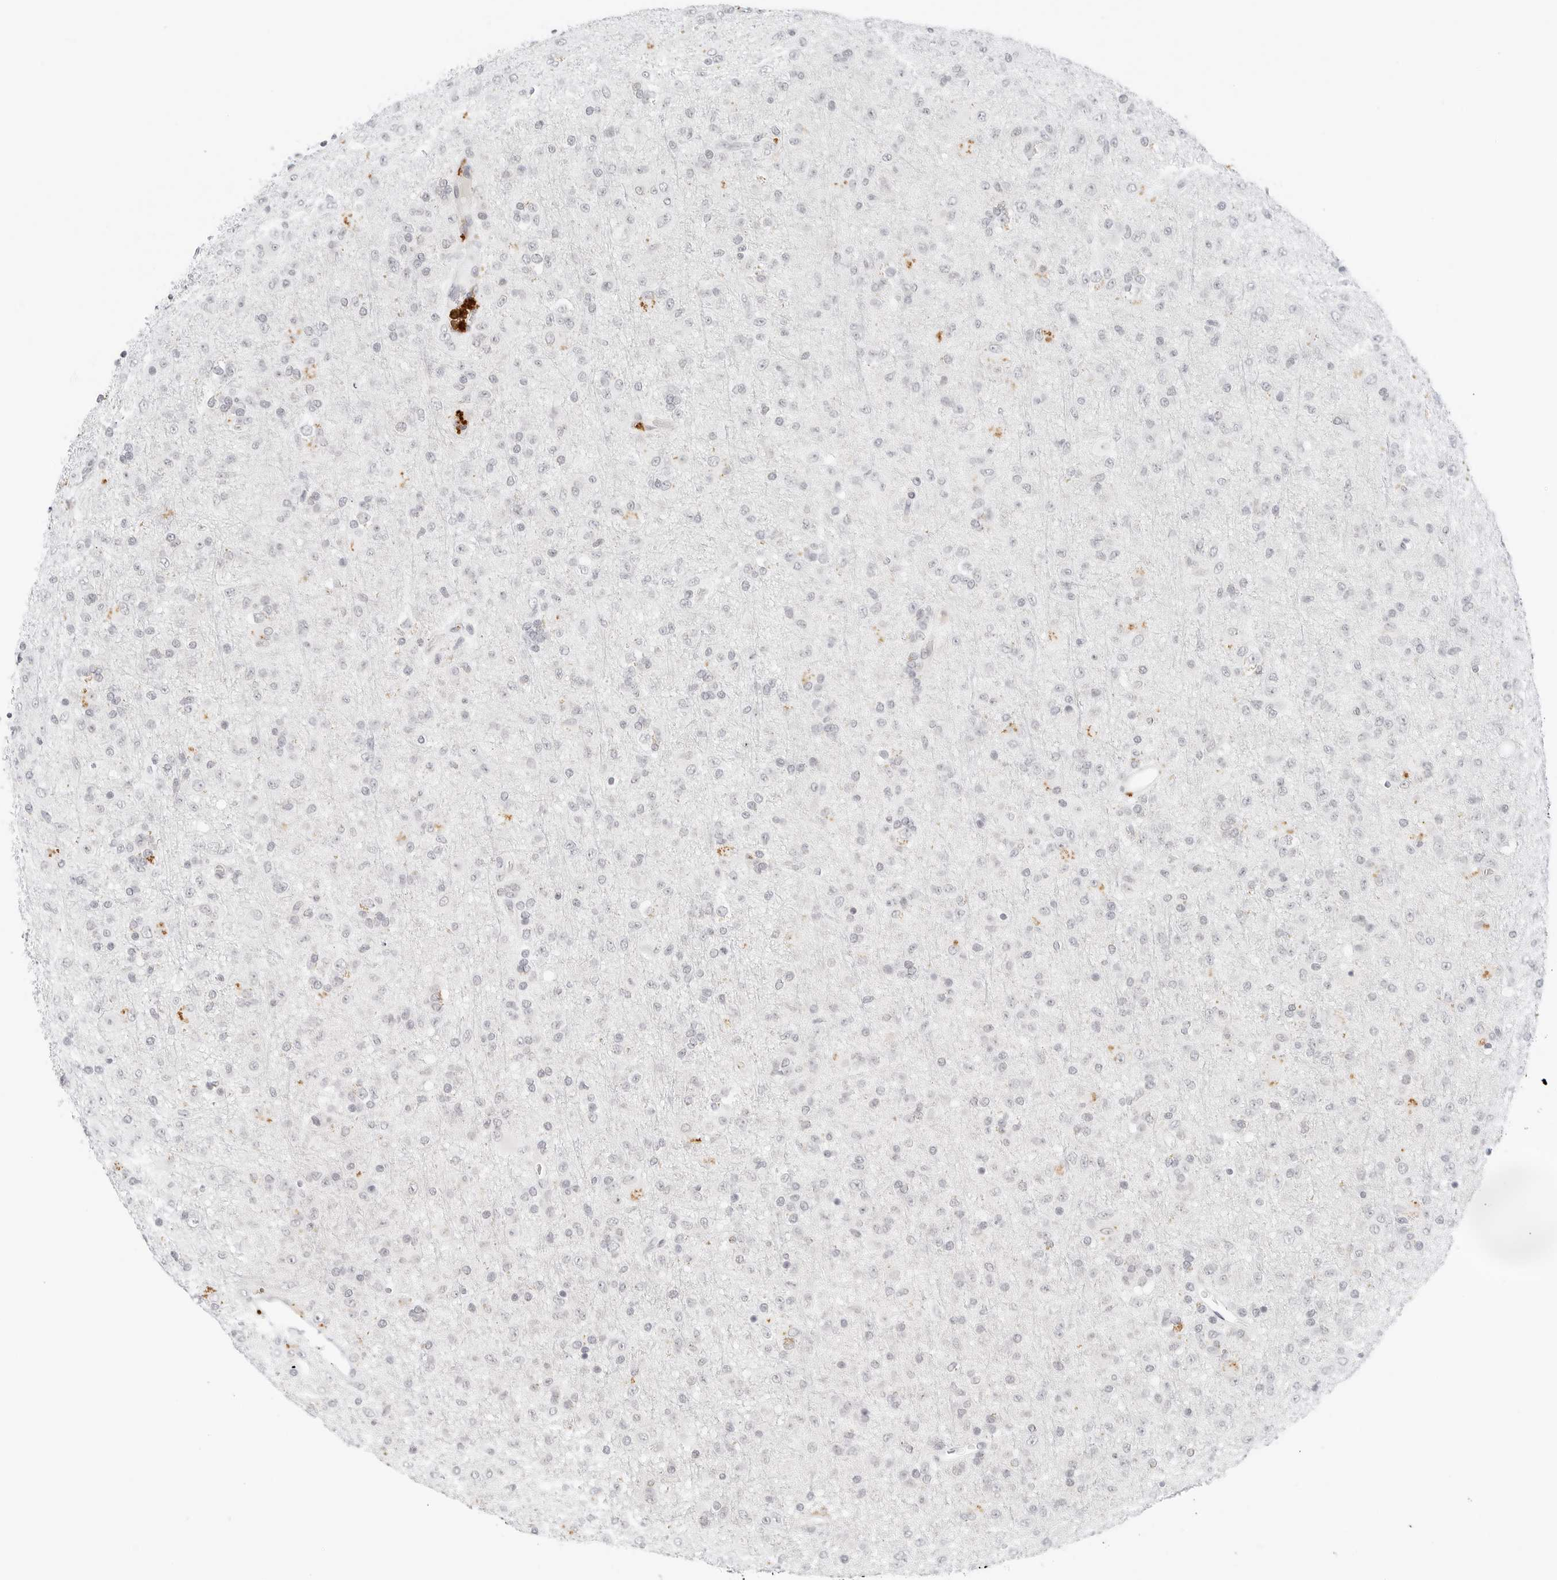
{"staining": {"intensity": "negative", "quantity": "none", "location": "none"}, "tissue": "glioma", "cell_type": "Tumor cells", "image_type": "cancer", "snomed": [{"axis": "morphology", "description": "Glioma, malignant, Low grade"}, {"axis": "topography", "description": "Brain"}], "caption": "IHC of human glioma demonstrates no expression in tumor cells.", "gene": "NEO1", "patient": {"sex": "male", "age": 65}}